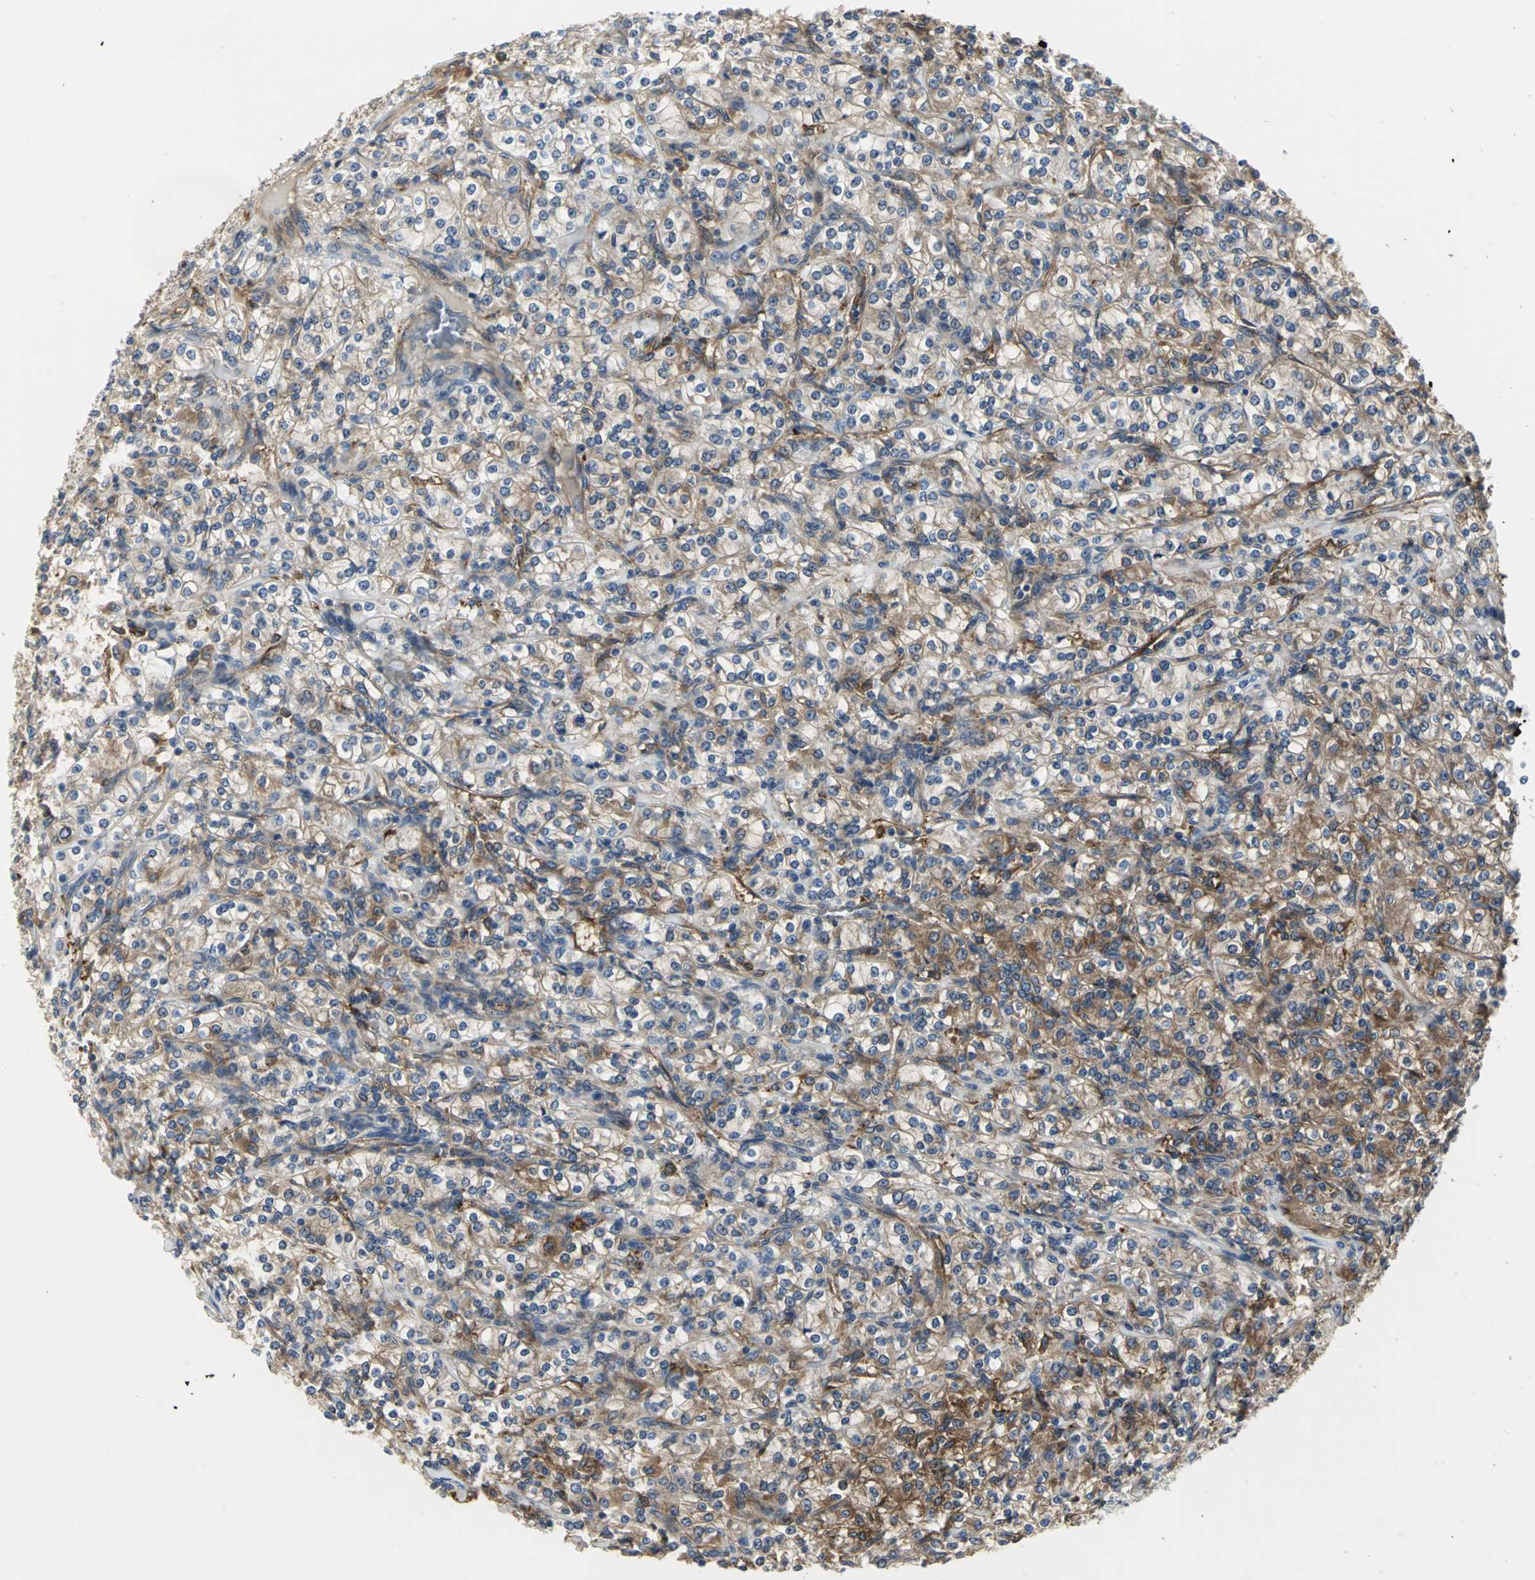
{"staining": {"intensity": "strong", "quantity": "25%-75%", "location": "cytoplasmic/membranous"}, "tissue": "renal cancer", "cell_type": "Tumor cells", "image_type": "cancer", "snomed": [{"axis": "morphology", "description": "Adenocarcinoma, NOS"}, {"axis": "topography", "description": "Kidney"}], "caption": "Human adenocarcinoma (renal) stained with a protein marker reveals strong staining in tumor cells.", "gene": "CHRNB1", "patient": {"sex": "male", "age": 77}}